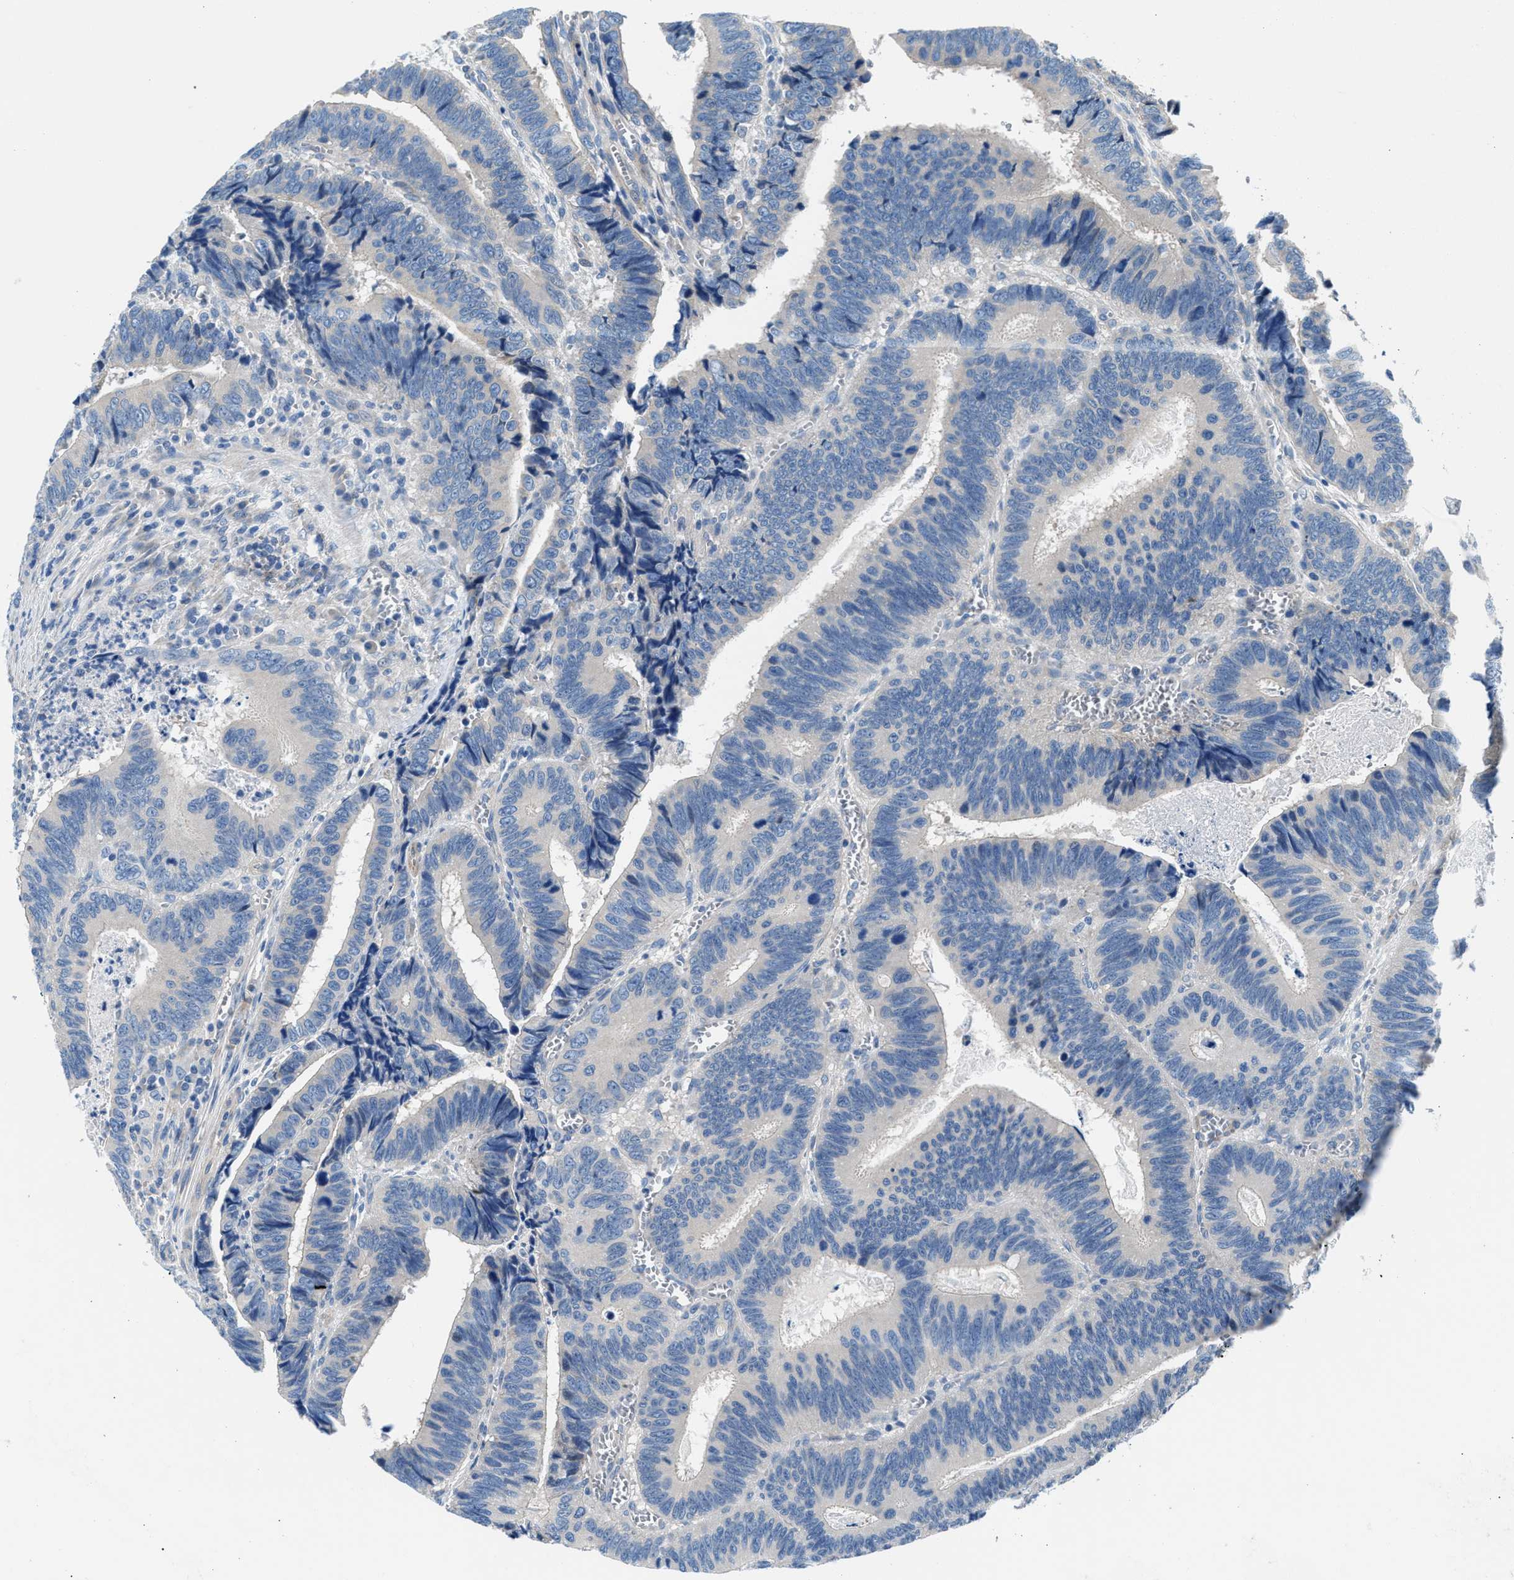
{"staining": {"intensity": "negative", "quantity": "none", "location": "none"}, "tissue": "colorectal cancer", "cell_type": "Tumor cells", "image_type": "cancer", "snomed": [{"axis": "morphology", "description": "Inflammation, NOS"}, {"axis": "morphology", "description": "Adenocarcinoma, NOS"}, {"axis": "topography", "description": "Colon"}], "caption": "DAB (3,3'-diaminobenzidine) immunohistochemical staining of colorectal cancer (adenocarcinoma) exhibits no significant expression in tumor cells. (DAB immunohistochemistry (IHC) with hematoxylin counter stain).", "gene": "CDRT4", "patient": {"sex": "male", "age": 72}}